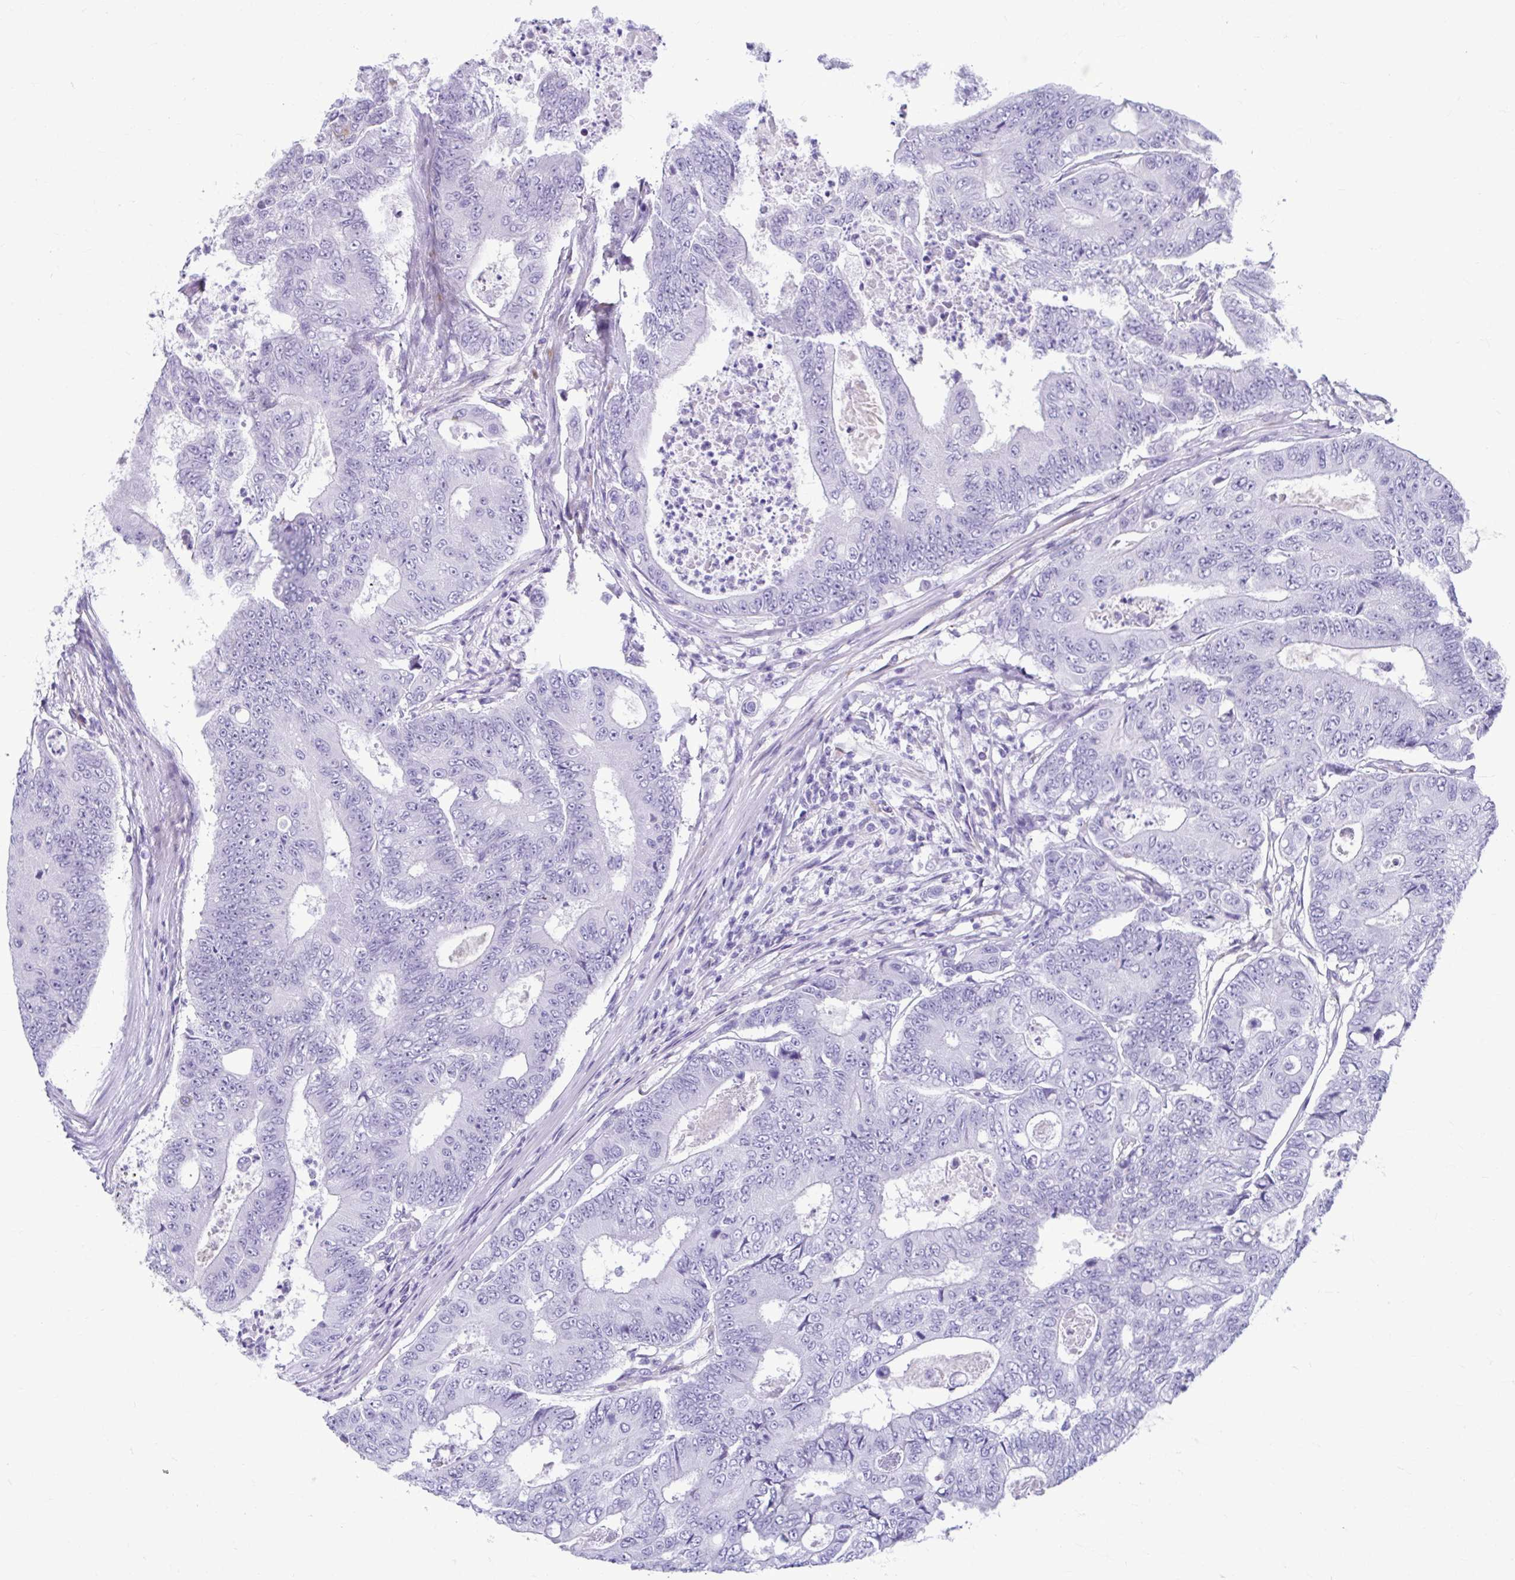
{"staining": {"intensity": "negative", "quantity": "none", "location": "none"}, "tissue": "colorectal cancer", "cell_type": "Tumor cells", "image_type": "cancer", "snomed": [{"axis": "morphology", "description": "Adenocarcinoma, NOS"}, {"axis": "topography", "description": "Colon"}], "caption": "Tumor cells show no significant positivity in colorectal cancer.", "gene": "SERPINI1", "patient": {"sex": "female", "age": 48}}